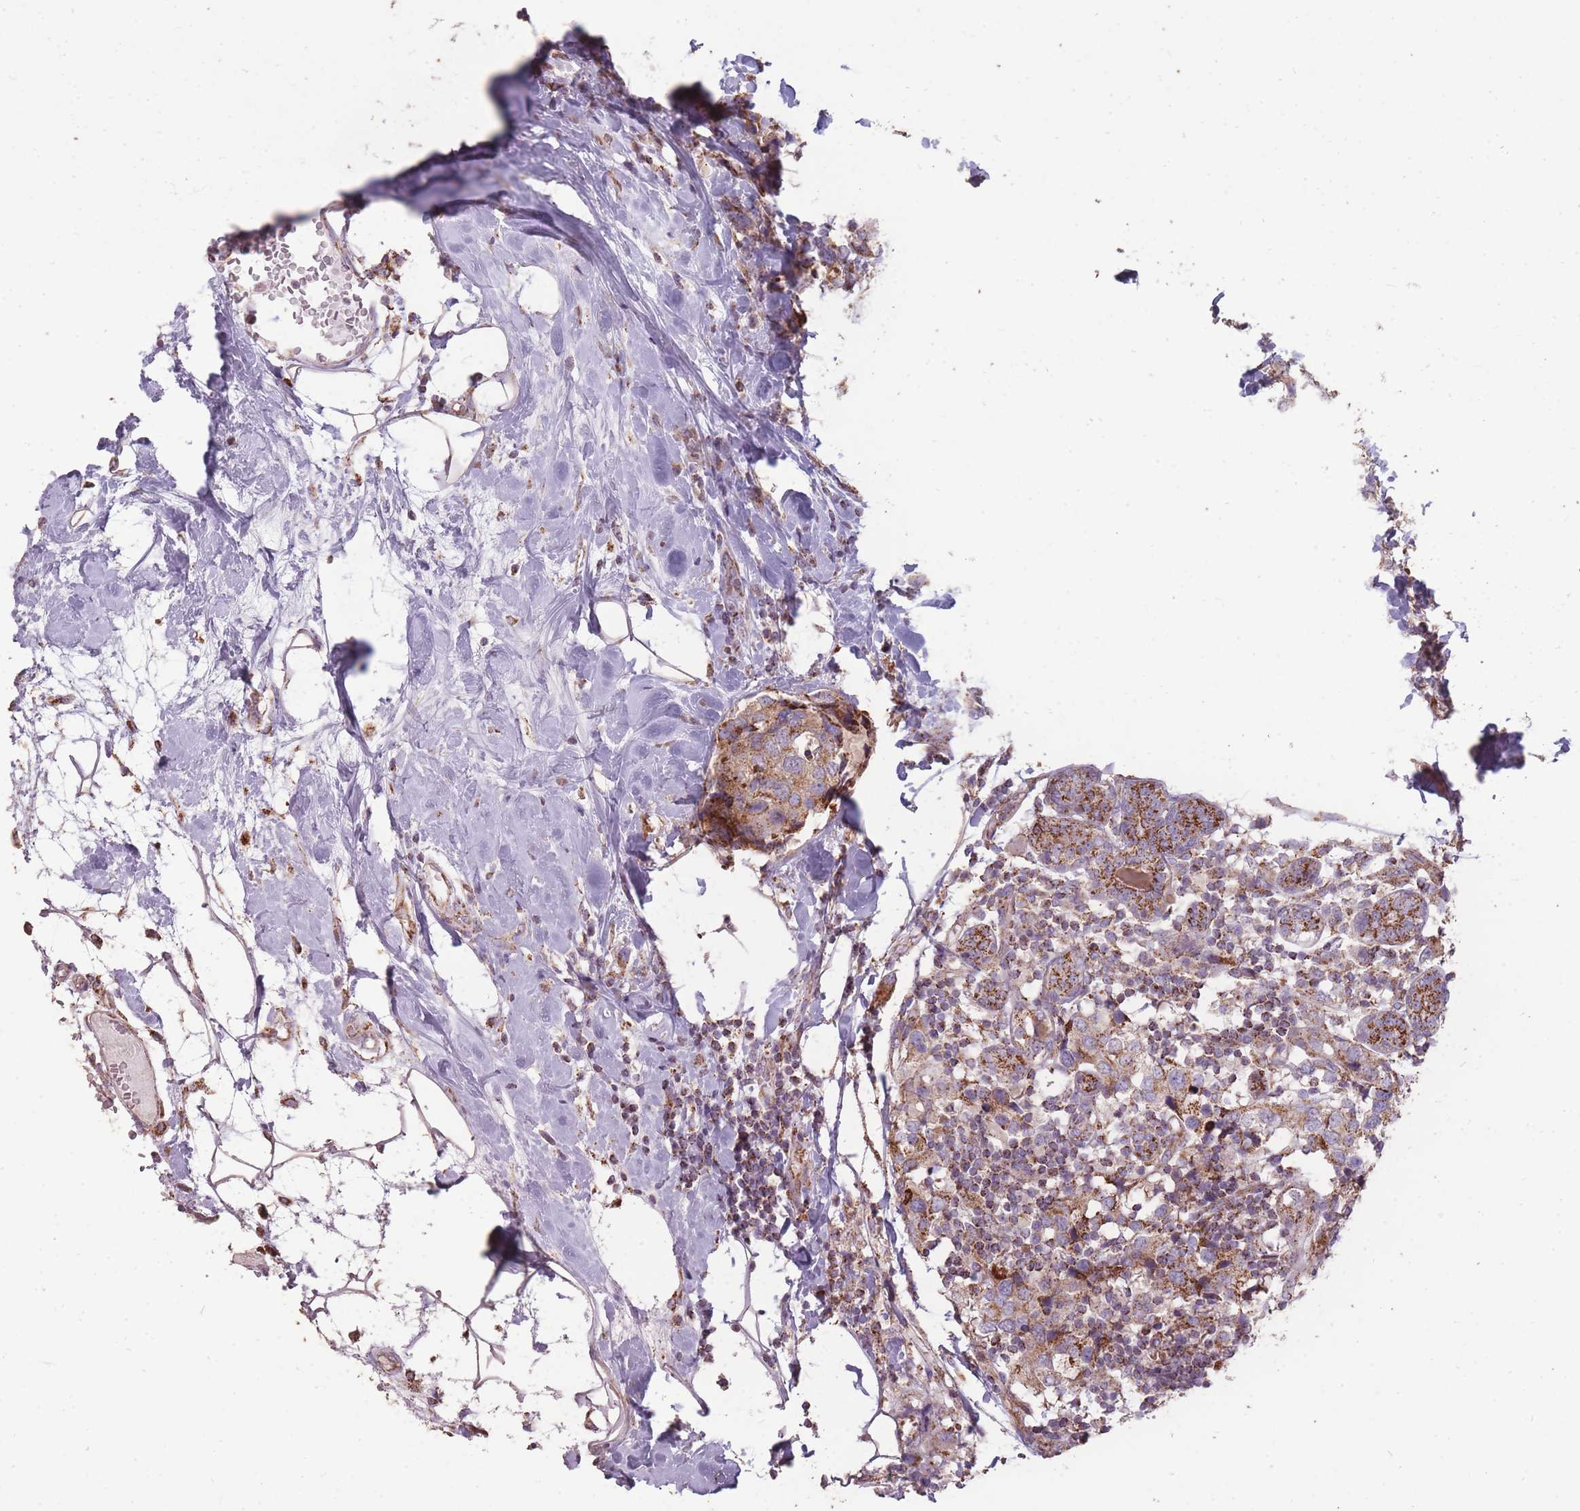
{"staining": {"intensity": "strong", "quantity": ">75%", "location": "cytoplasmic/membranous"}, "tissue": "breast cancer", "cell_type": "Tumor cells", "image_type": "cancer", "snomed": [{"axis": "morphology", "description": "Lobular carcinoma"}, {"axis": "topography", "description": "Breast"}], "caption": "IHC of human lobular carcinoma (breast) exhibits high levels of strong cytoplasmic/membranous expression in about >75% of tumor cells.", "gene": "CNOT8", "patient": {"sex": "female", "age": 59}}